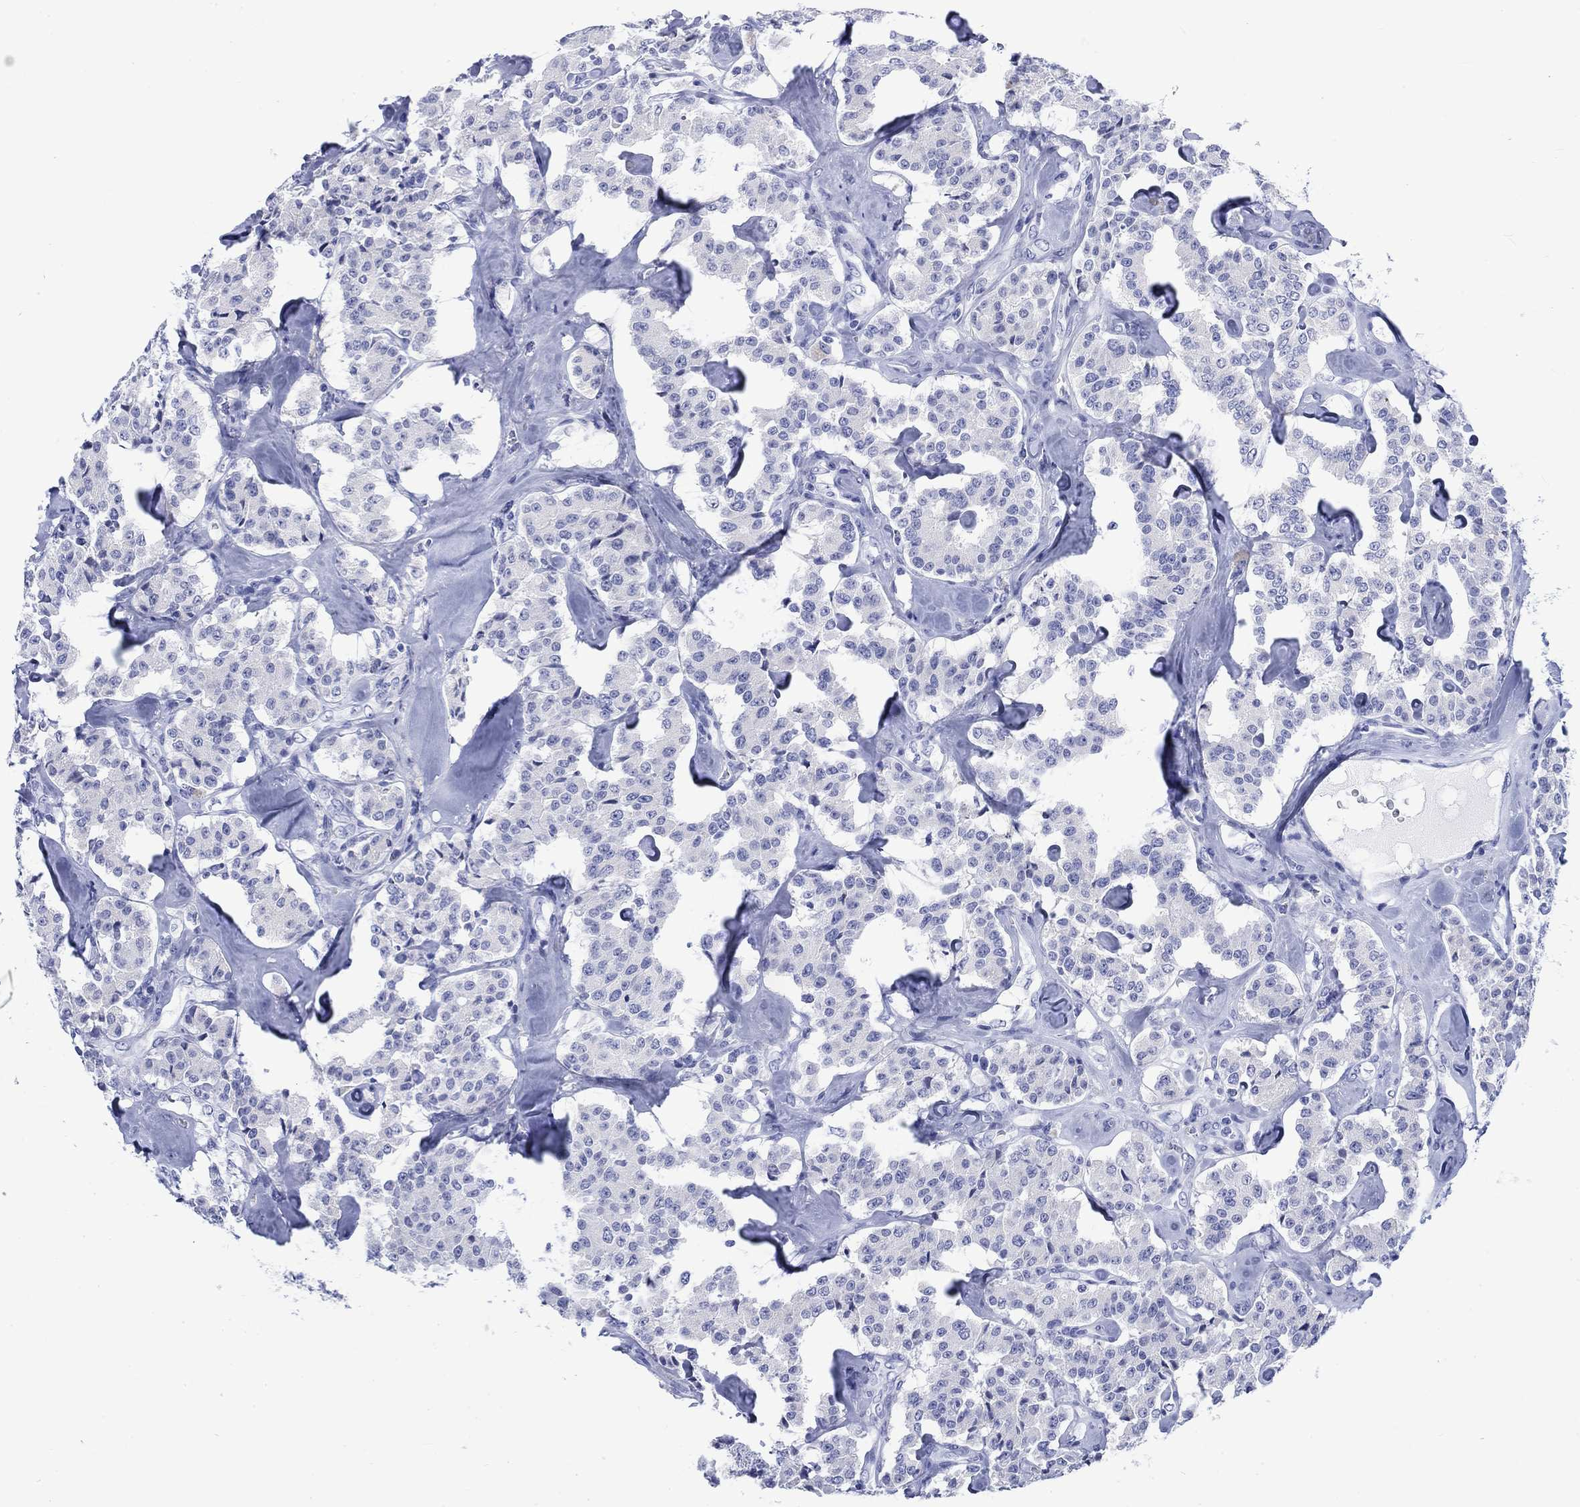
{"staining": {"intensity": "negative", "quantity": "none", "location": "none"}, "tissue": "carcinoid", "cell_type": "Tumor cells", "image_type": "cancer", "snomed": [{"axis": "morphology", "description": "Carcinoid, malignant, NOS"}, {"axis": "topography", "description": "Pancreas"}], "caption": "Immunohistochemistry of carcinoid displays no staining in tumor cells. (DAB IHC visualized using brightfield microscopy, high magnification).", "gene": "KRT76", "patient": {"sex": "male", "age": 41}}